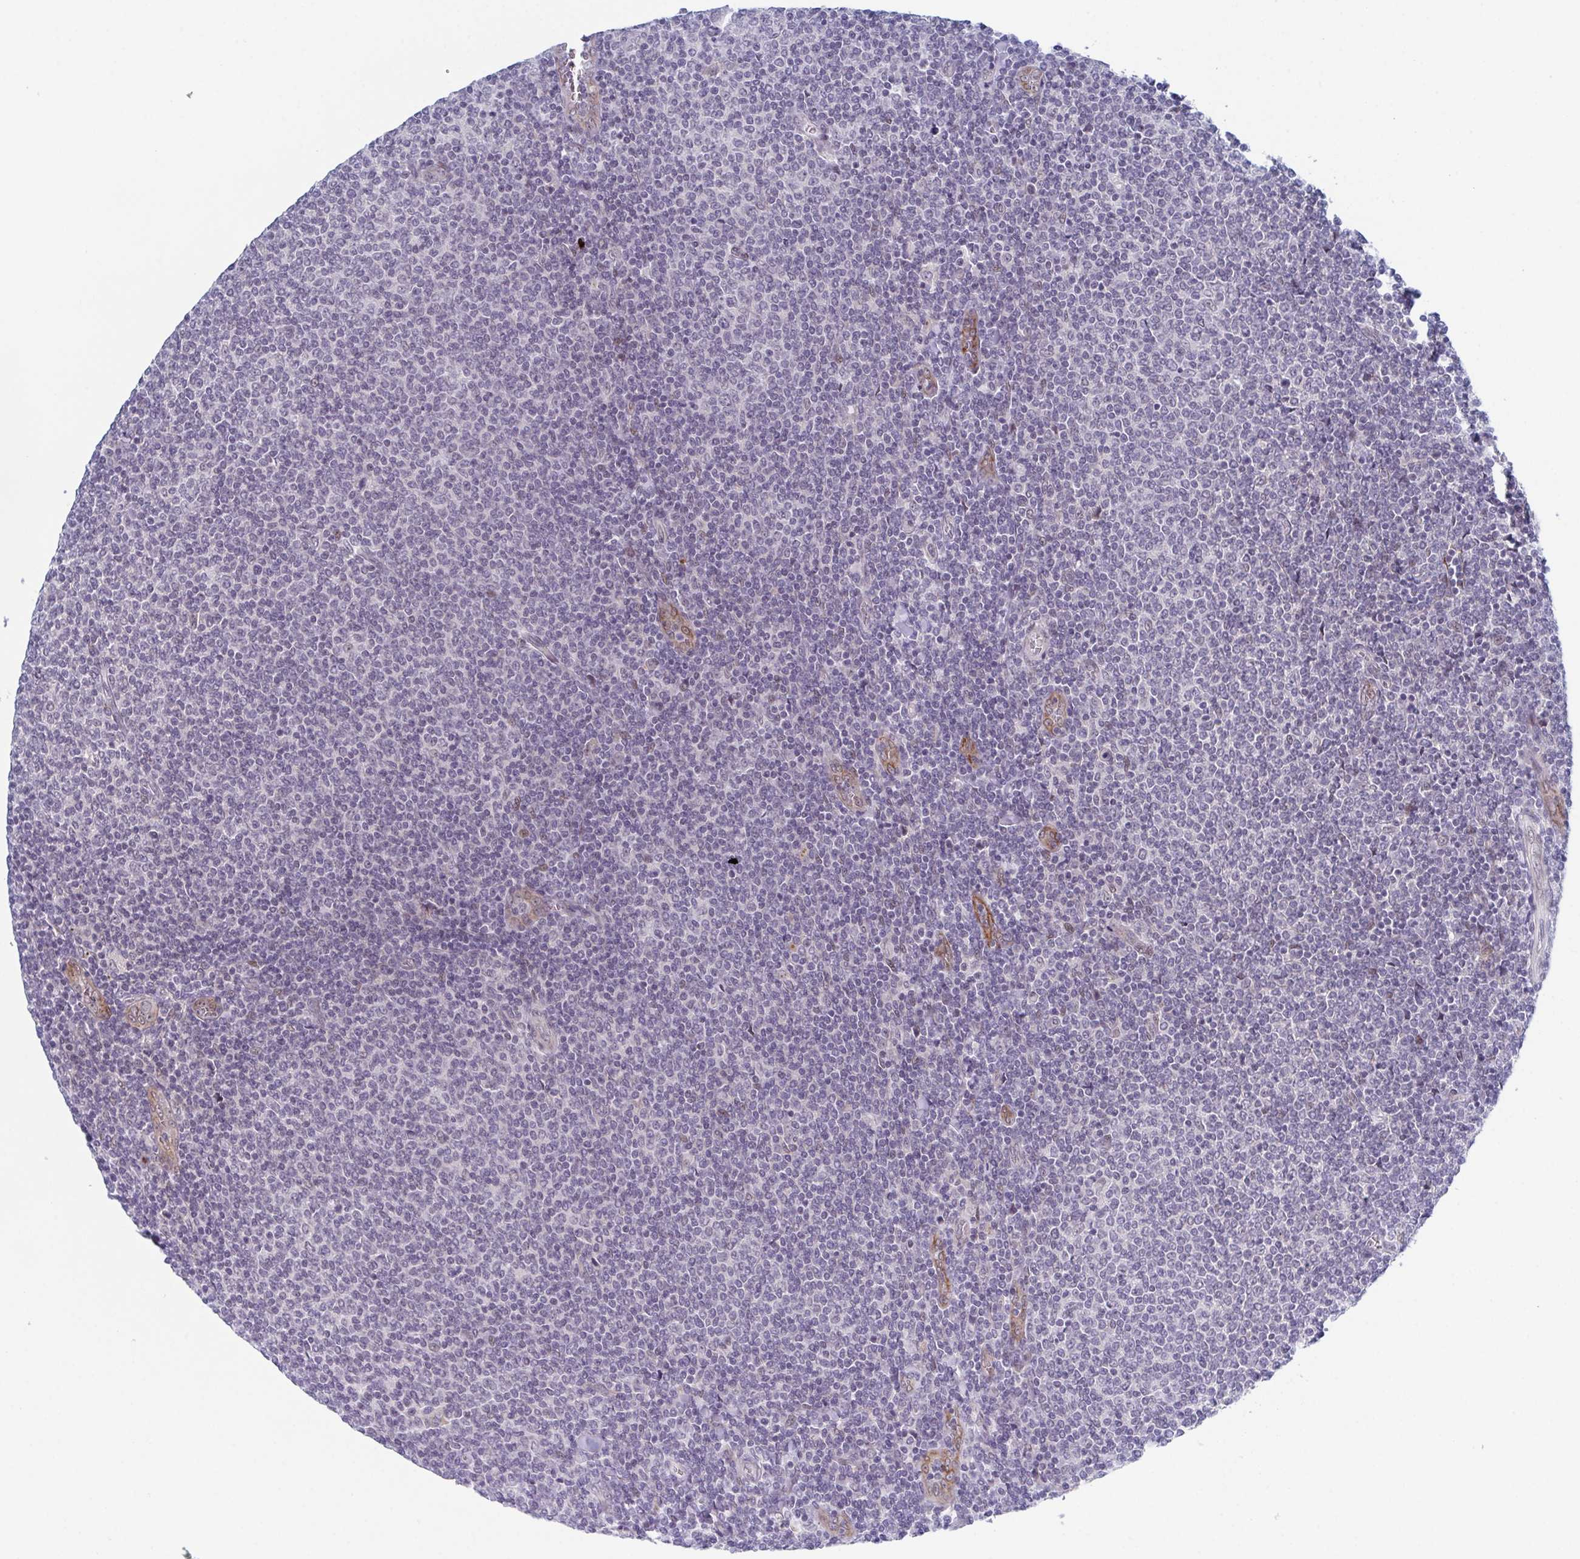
{"staining": {"intensity": "negative", "quantity": "none", "location": "none"}, "tissue": "lymphoma", "cell_type": "Tumor cells", "image_type": "cancer", "snomed": [{"axis": "morphology", "description": "Malignant lymphoma, non-Hodgkin's type, Low grade"}, {"axis": "topography", "description": "Lymph node"}], "caption": "The IHC photomicrograph has no significant positivity in tumor cells of lymphoma tissue. (Brightfield microscopy of DAB (3,3'-diaminobenzidine) immunohistochemistry at high magnification).", "gene": "ZFP64", "patient": {"sex": "male", "age": 52}}